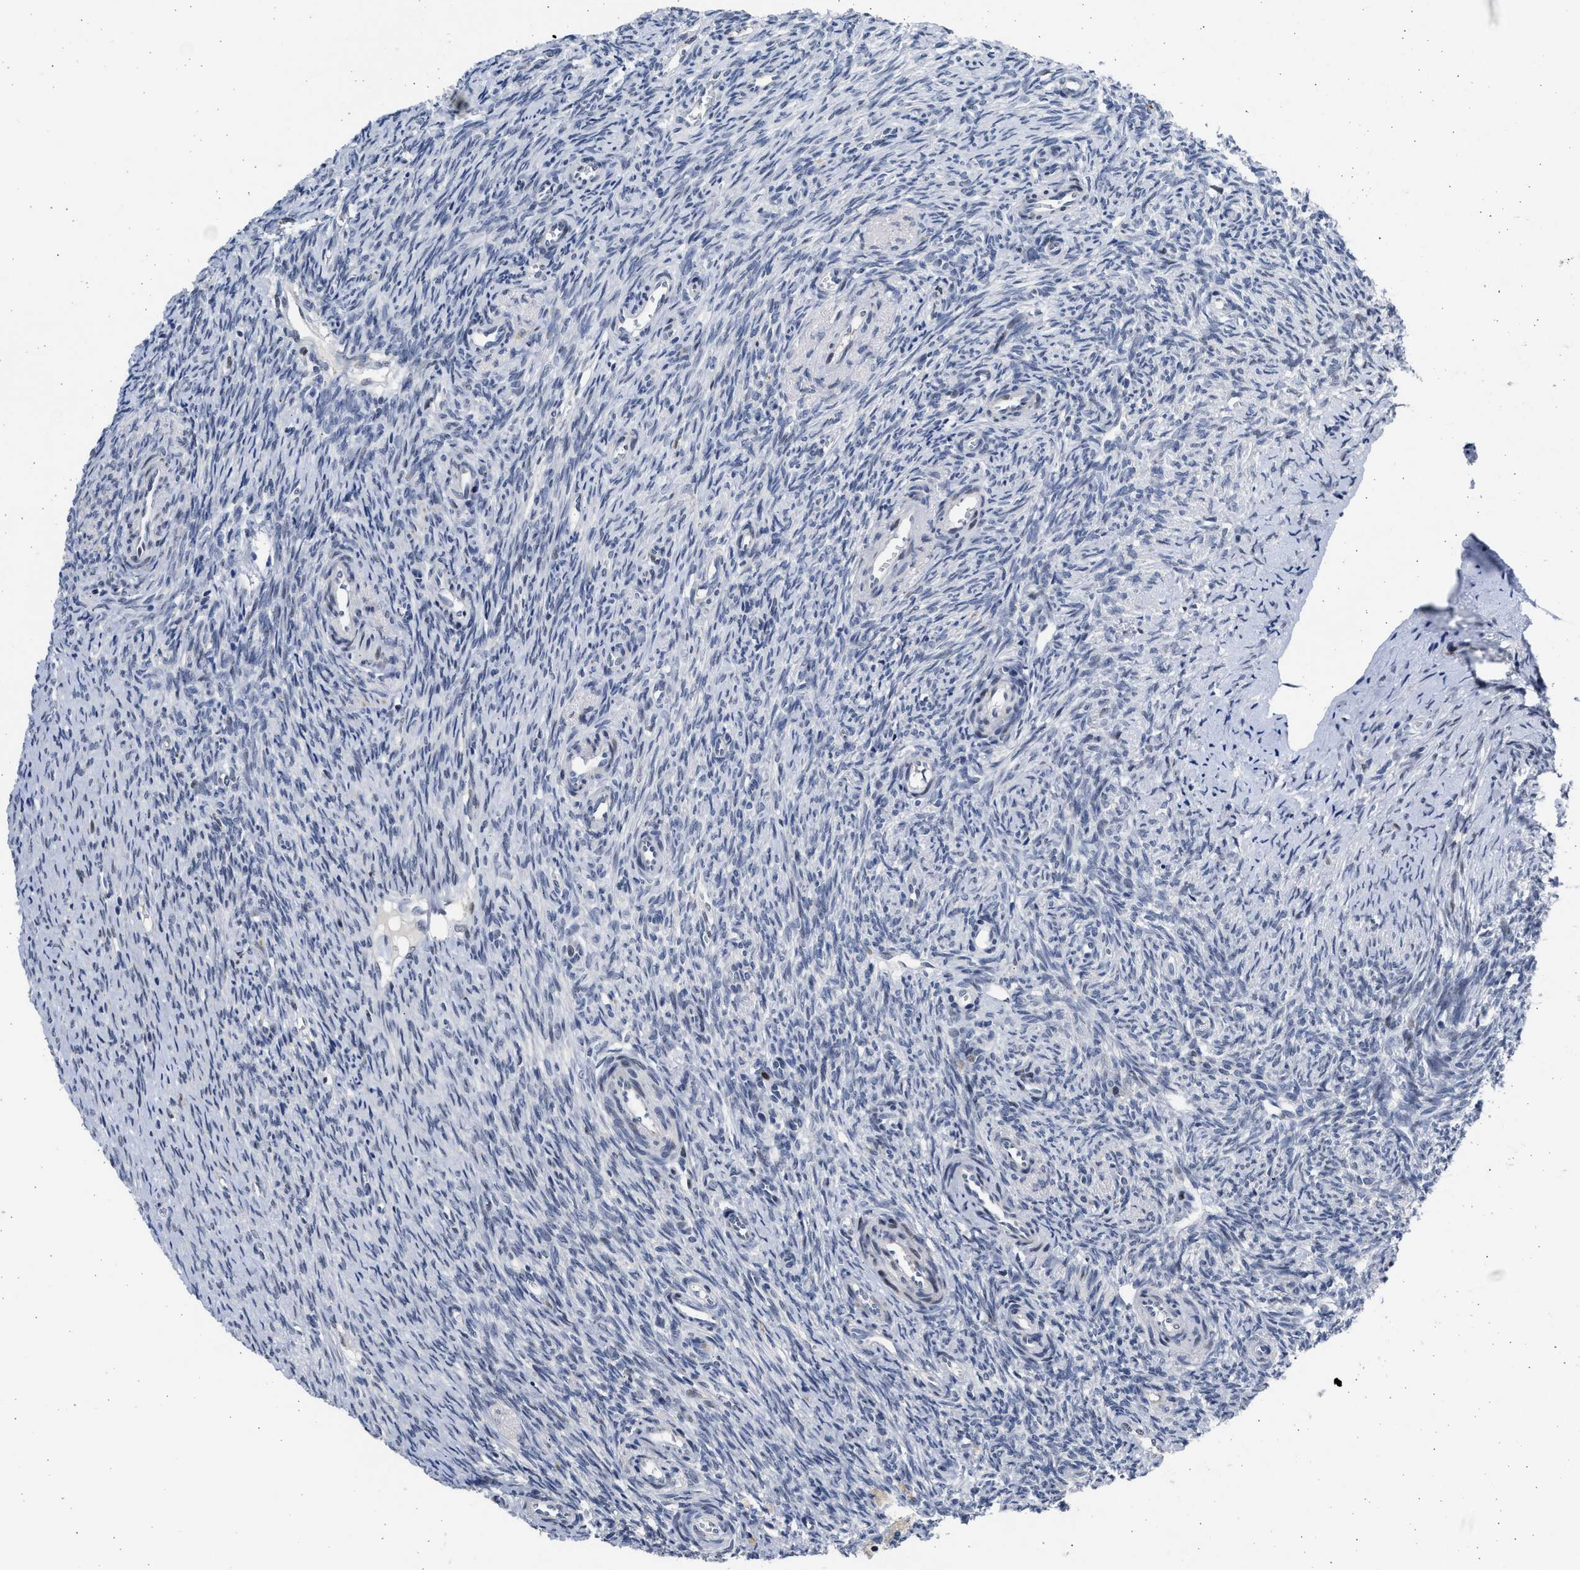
{"staining": {"intensity": "moderate", "quantity": "<25%", "location": "nuclear"}, "tissue": "ovary", "cell_type": "Ovarian stroma cells", "image_type": "normal", "snomed": [{"axis": "morphology", "description": "Normal tissue, NOS"}, {"axis": "topography", "description": "Ovary"}], "caption": "Human ovary stained for a protein (brown) displays moderate nuclear positive staining in about <25% of ovarian stroma cells.", "gene": "HMGN3", "patient": {"sex": "female", "age": 41}}